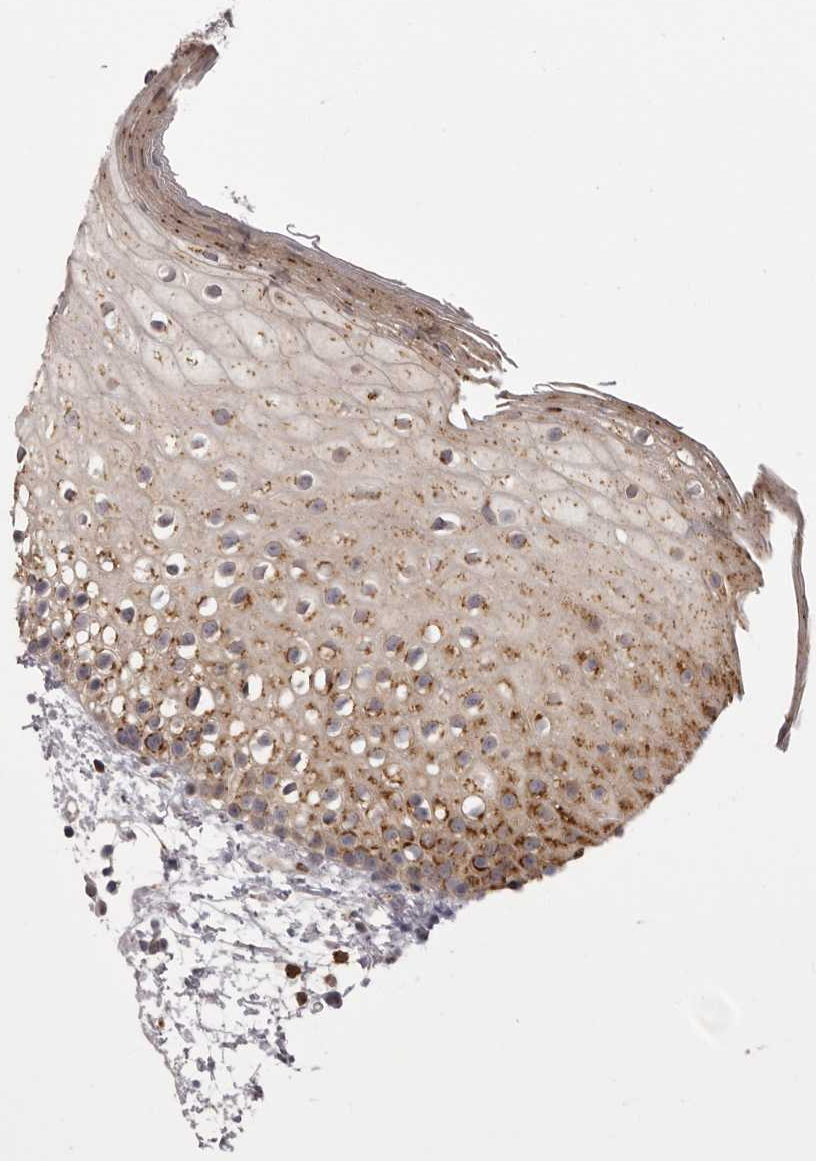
{"staining": {"intensity": "moderate", "quantity": ">75%", "location": "cytoplasmic/membranous"}, "tissue": "oral mucosa", "cell_type": "Squamous epithelial cells", "image_type": "normal", "snomed": [{"axis": "morphology", "description": "Normal tissue, NOS"}, {"axis": "topography", "description": "Oral tissue"}], "caption": "Brown immunohistochemical staining in normal oral mucosa demonstrates moderate cytoplasmic/membranous positivity in about >75% of squamous epithelial cells. The staining is performed using DAB (3,3'-diaminobenzidine) brown chromogen to label protein expression. The nuclei are counter-stained blue using hematoxylin.", "gene": "WDR47", "patient": {"sex": "male", "age": 28}}